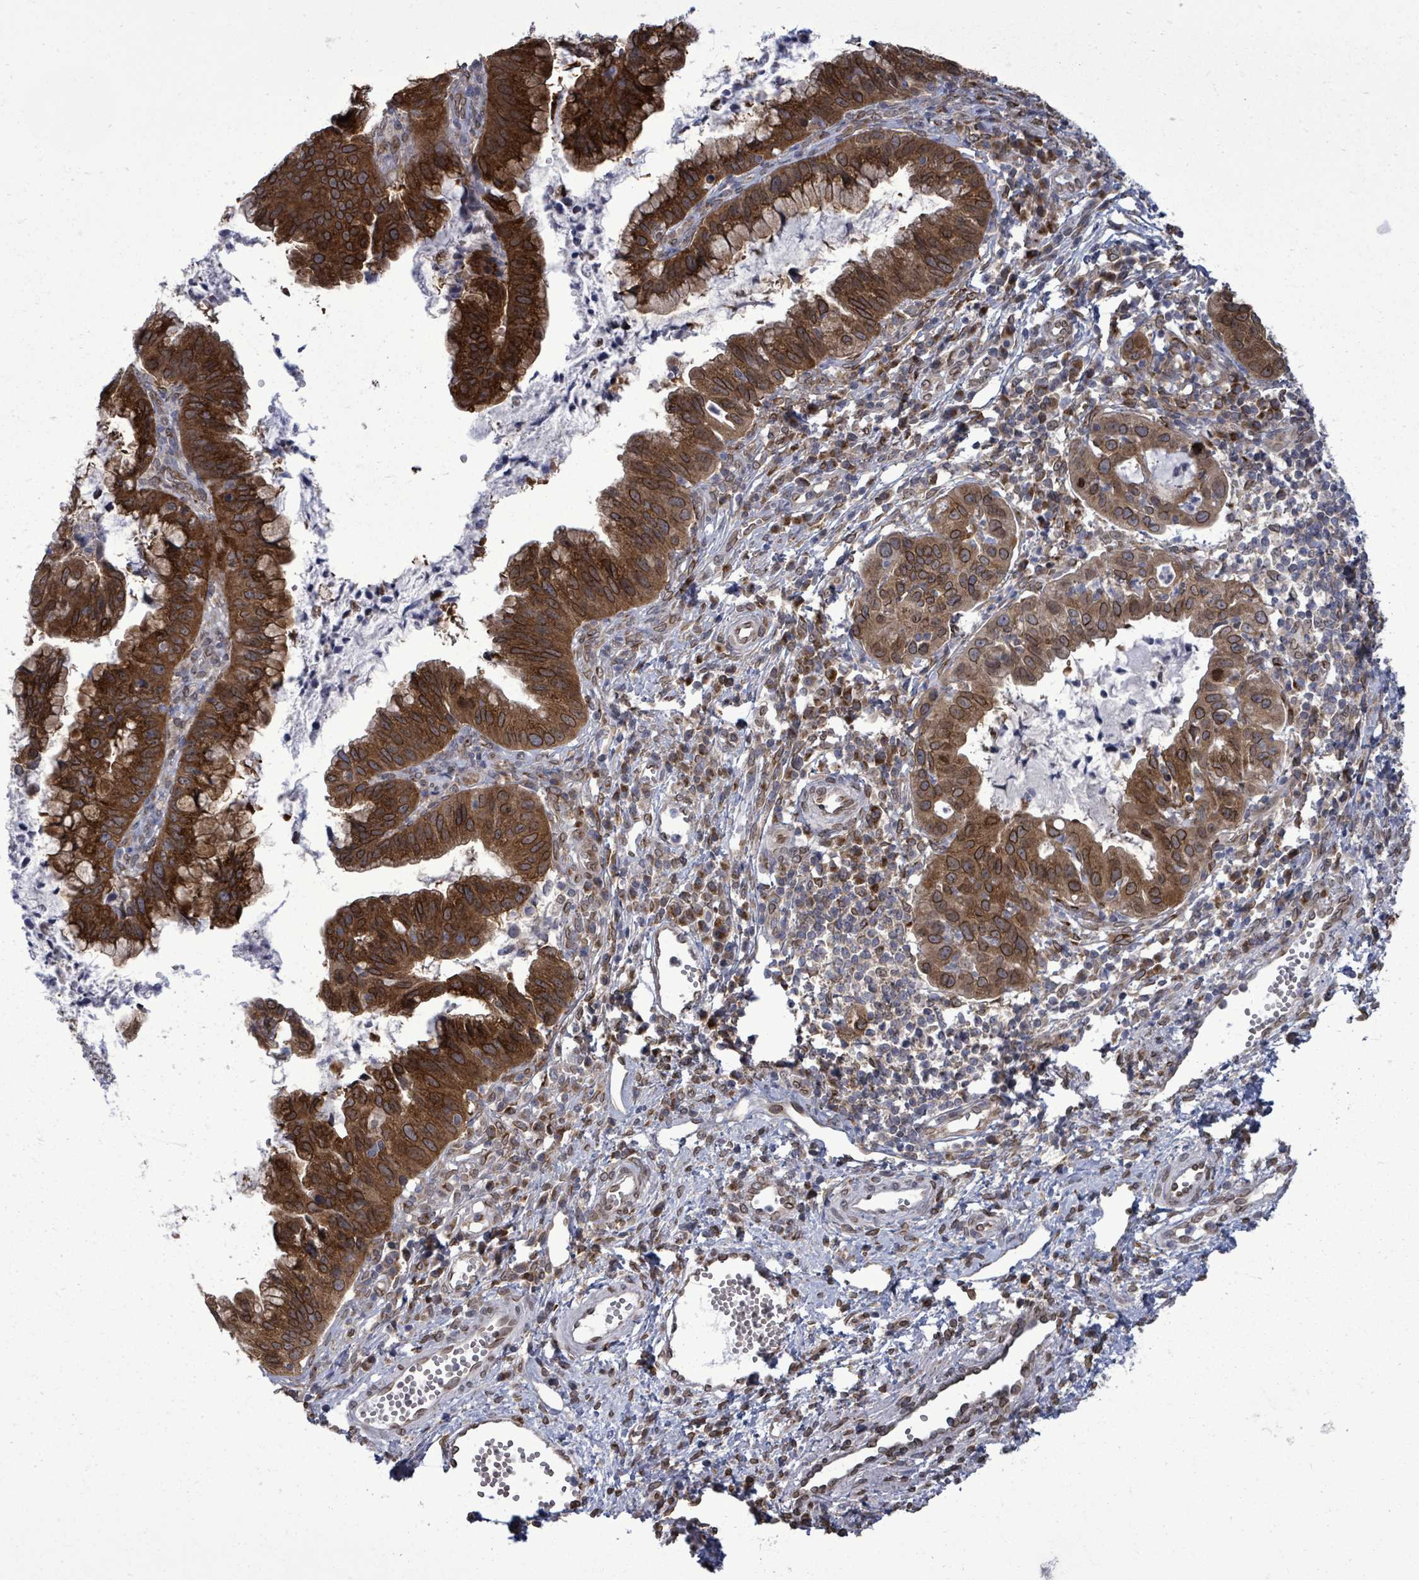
{"staining": {"intensity": "strong", "quantity": ">75%", "location": "cytoplasmic/membranous,nuclear"}, "tissue": "cervical cancer", "cell_type": "Tumor cells", "image_type": "cancer", "snomed": [{"axis": "morphology", "description": "Adenocarcinoma, NOS"}, {"axis": "topography", "description": "Cervix"}], "caption": "Human adenocarcinoma (cervical) stained with a protein marker demonstrates strong staining in tumor cells.", "gene": "ARFGAP1", "patient": {"sex": "female", "age": 34}}